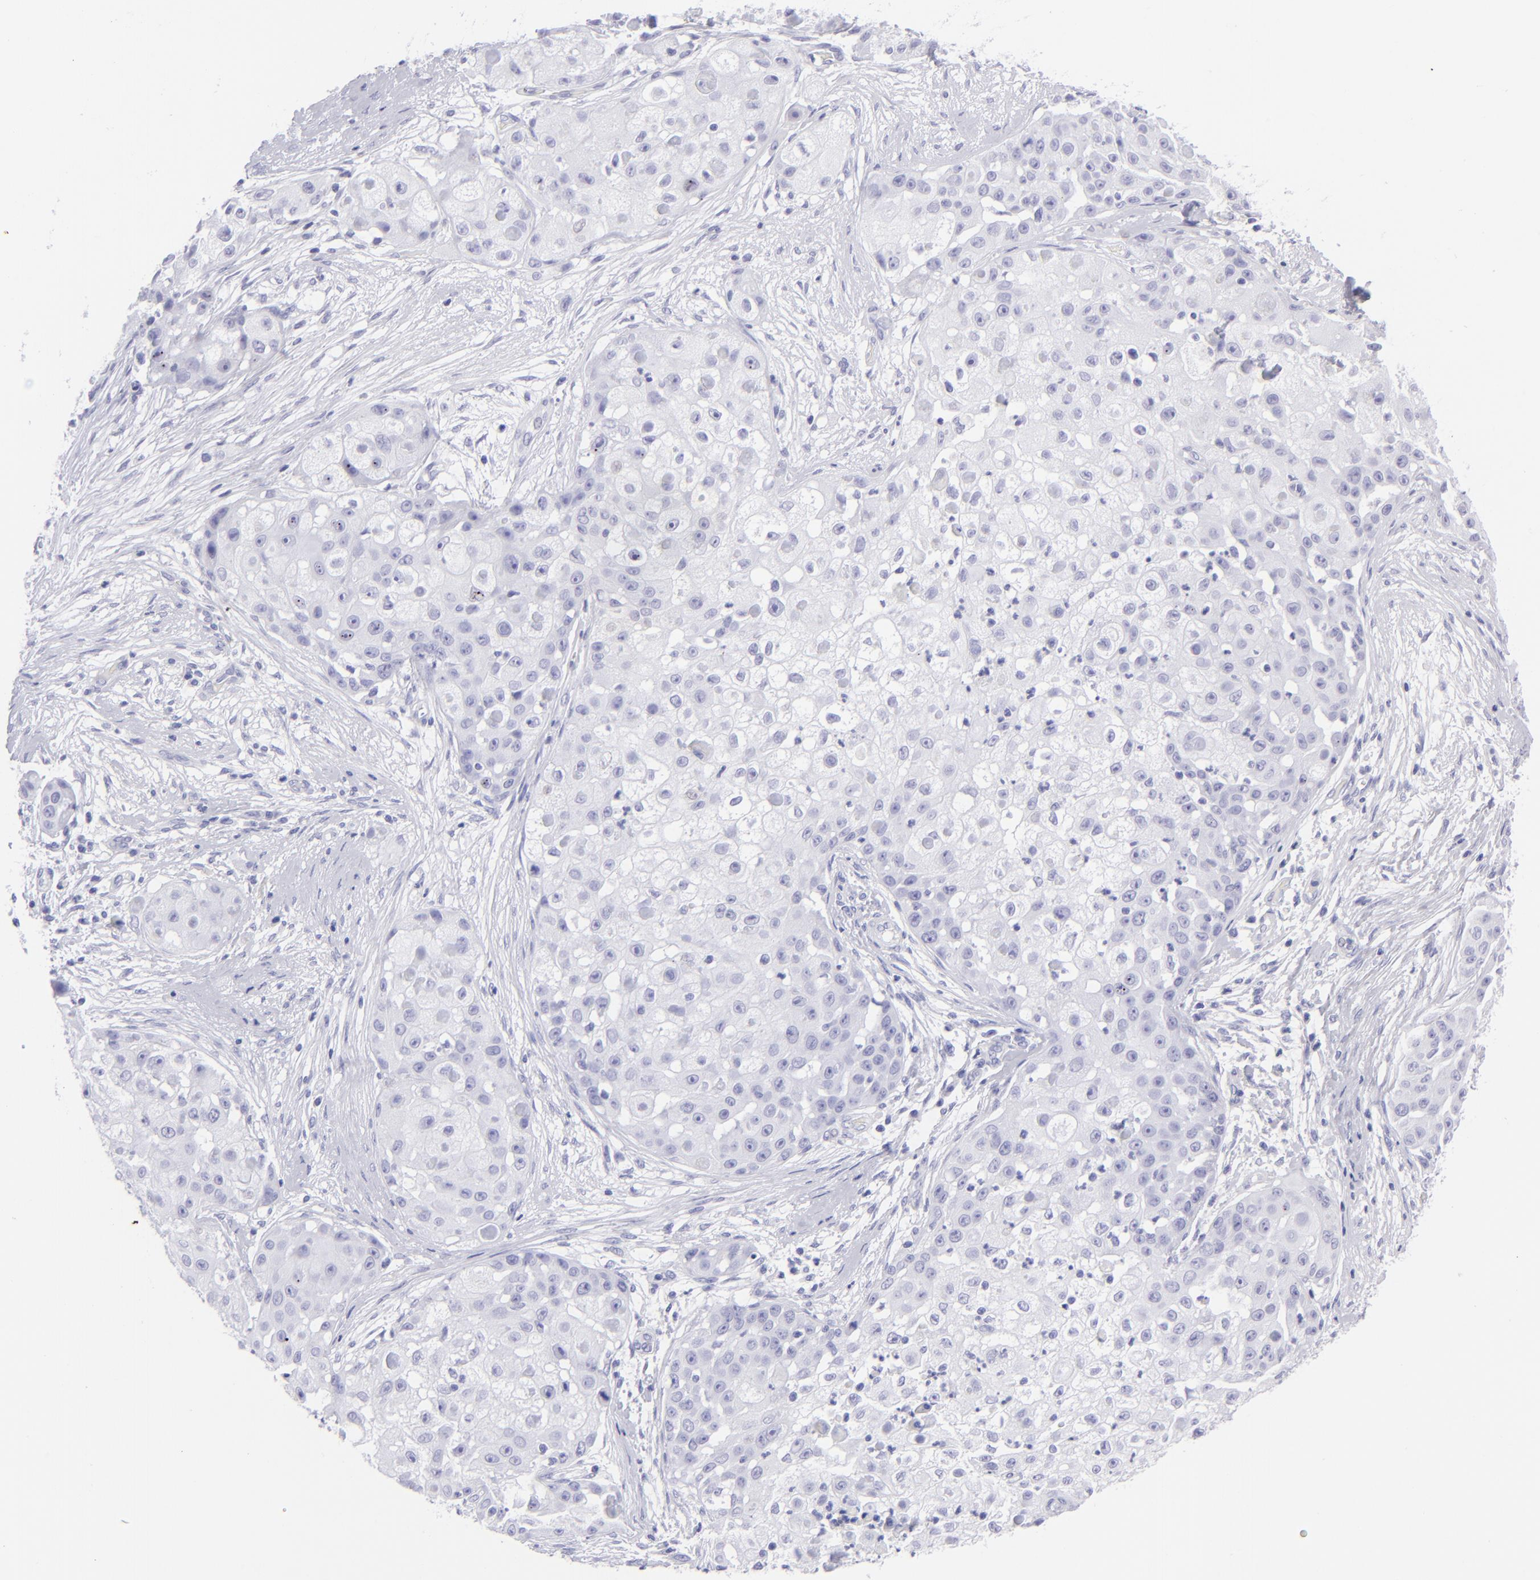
{"staining": {"intensity": "negative", "quantity": "none", "location": "none"}, "tissue": "skin cancer", "cell_type": "Tumor cells", "image_type": "cancer", "snomed": [{"axis": "morphology", "description": "Squamous cell carcinoma, NOS"}, {"axis": "topography", "description": "Skin"}], "caption": "Human skin squamous cell carcinoma stained for a protein using immunohistochemistry (IHC) demonstrates no expression in tumor cells.", "gene": "SLC1A3", "patient": {"sex": "female", "age": 57}}